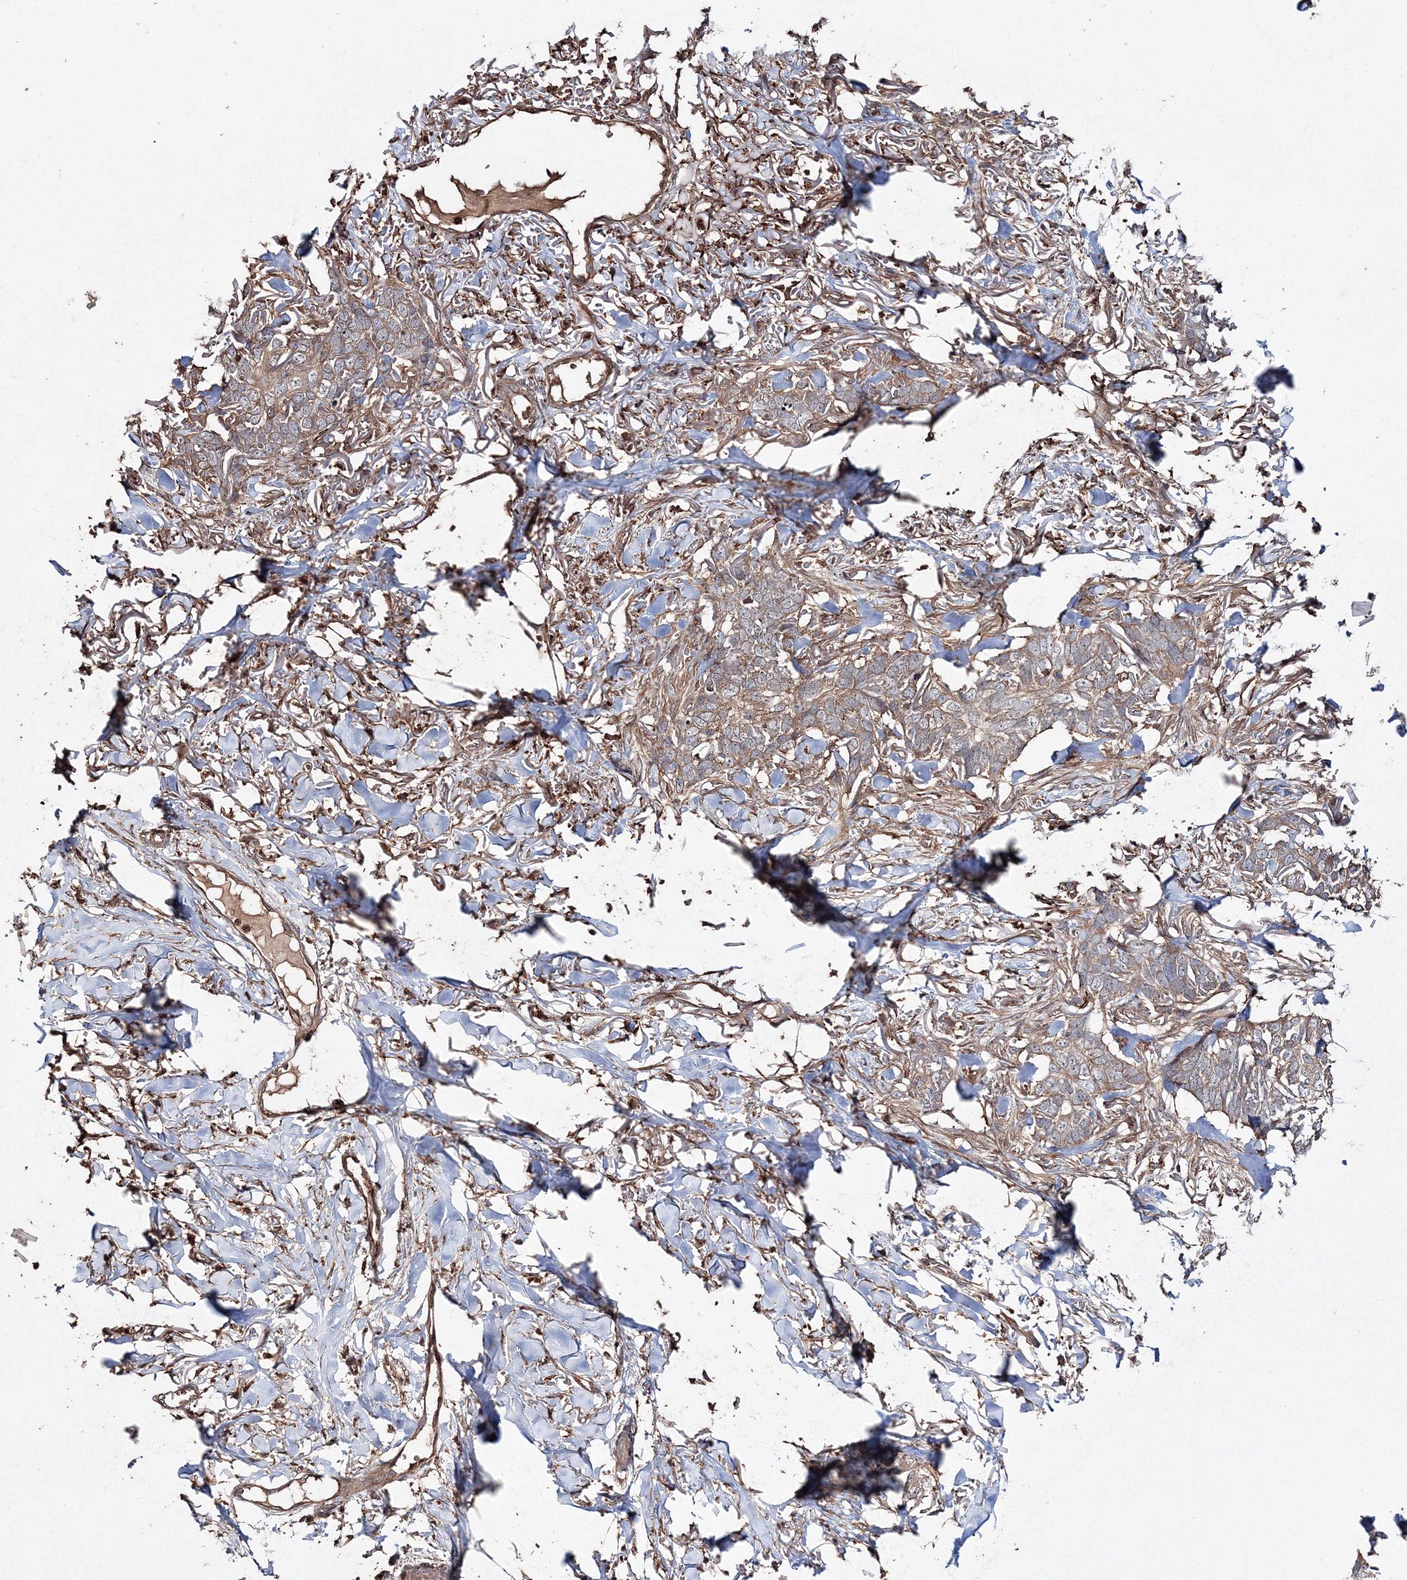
{"staining": {"intensity": "weak", "quantity": ">75%", "location": "cytoplasmic/membranous"}, "tissue": "skin cancer", "cell_type": "Tumor cells", "image_type": "cancer", "snomed": [{"axis": "morphology", "description": "Normal tissue, NOS"}, {"axis": "morphology", "description": "Basal cell carcinoma"}, {"axis": "topography", "description": "Skin"}], "caption": "IHC histopathology image of human basal cell carcinoma (skin) stained for a protein (brown), which shows low levels of weak cytoplasmic/membranous staining in about >75% of tumor cells.", "gene": "DDO", "patient": {"sex": "male", "age": 77}}